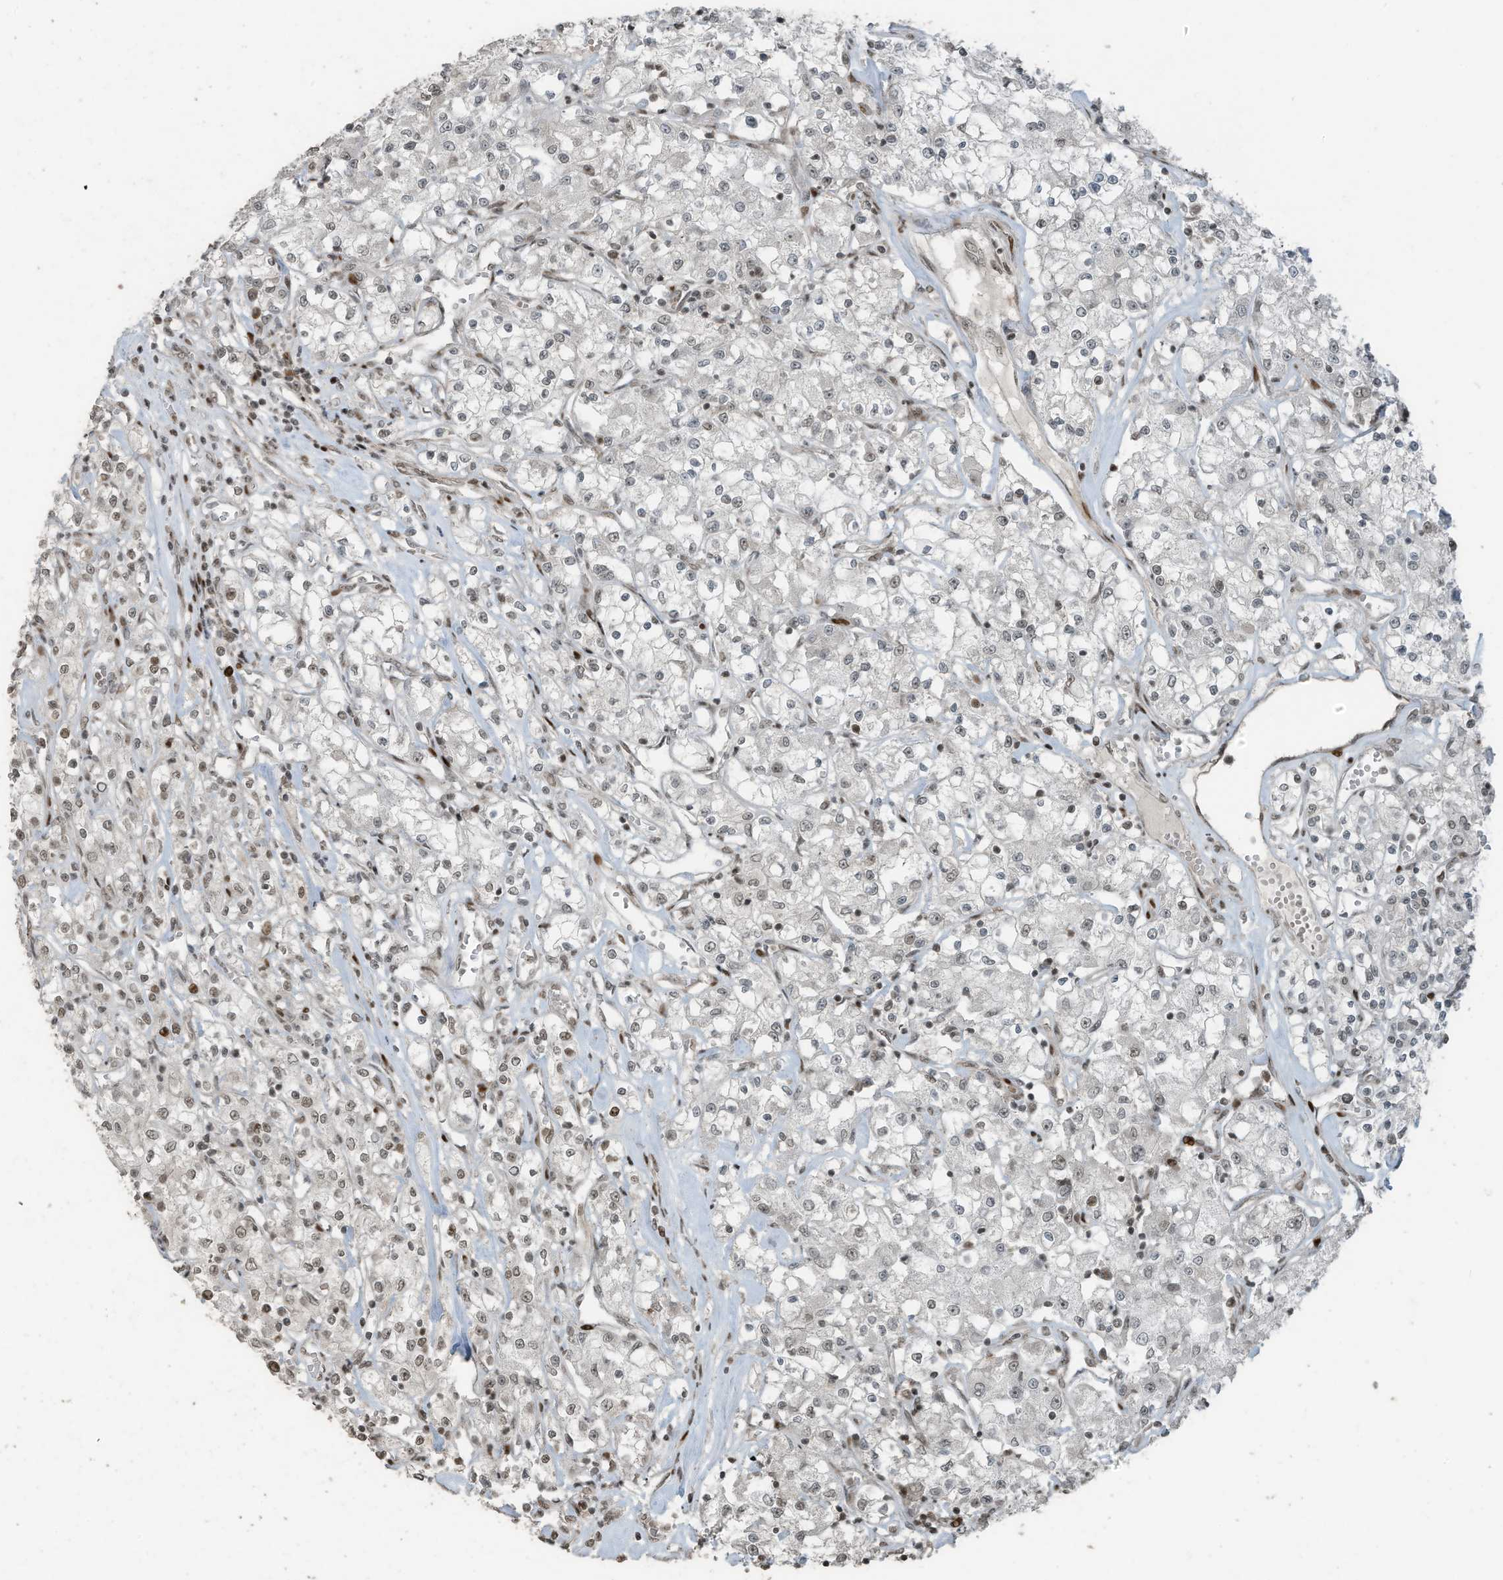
{"staining": {"intensity": "negative", "quantity": "none", "location": "none"}, "tissue": "renal cancer", "cell_type": "Tumor cells", "image_type": "cancer", "snomed": [{"axis": "morphology", "description": "Adenocarcinoma, NOS"}, {"axis": "topography", "description": "Kidney"}], "caption": "IHC histopathology image of human renal adenocarcinoma stained for a protein (brown), which reveals no expression in tumor cells.", "gene": "PCNP", "patient": {"sex": "female", "age": 59}}